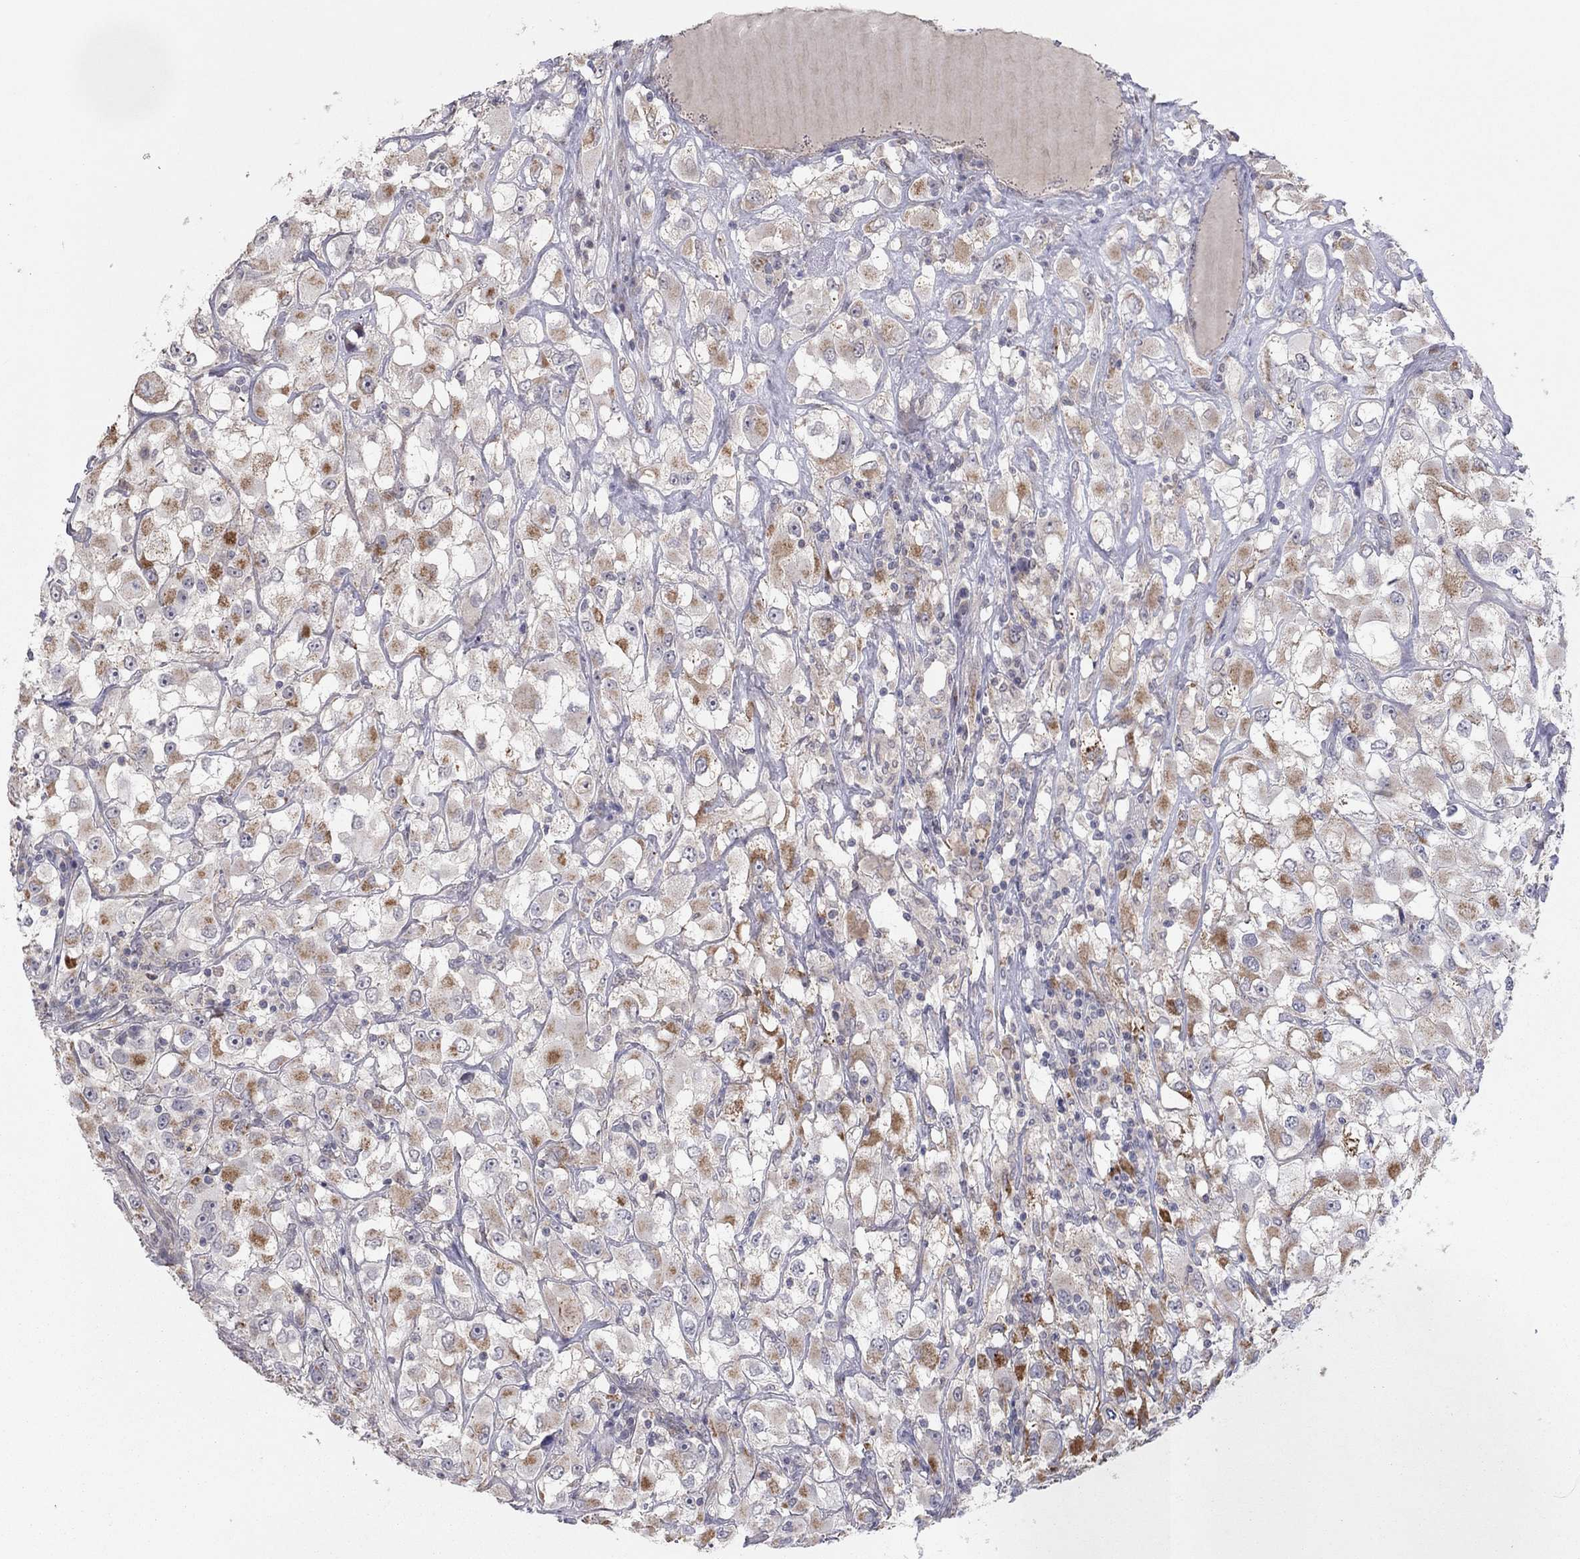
{"staining": {"intensity": "moderate", "quantity": "<25%", "location": "cytoplasmic/membranous"}, "tissue": "renal cancer", "cell_type": "Tumor cells", "image_type": "cancer", "snomed": [{"axis": "morphology", "description": "Adenocarcinoma, NOS"}, {"axis": "topography", "description": "Kidney"}], "caption": "IHC staining of renal adenocarcinoma, which demonstrates low levels of moderate cytoplasmic/membranous expression in about <25% of tumor cells indicating moderate cytoplasmic/membranous protein expression. The staining was performed using DAB (brown) for protein detection and nuclei were counterstained in hematoxylin (blue).", "gene": "CRACDL", "patient": {"sex": "female", "age": 52}}